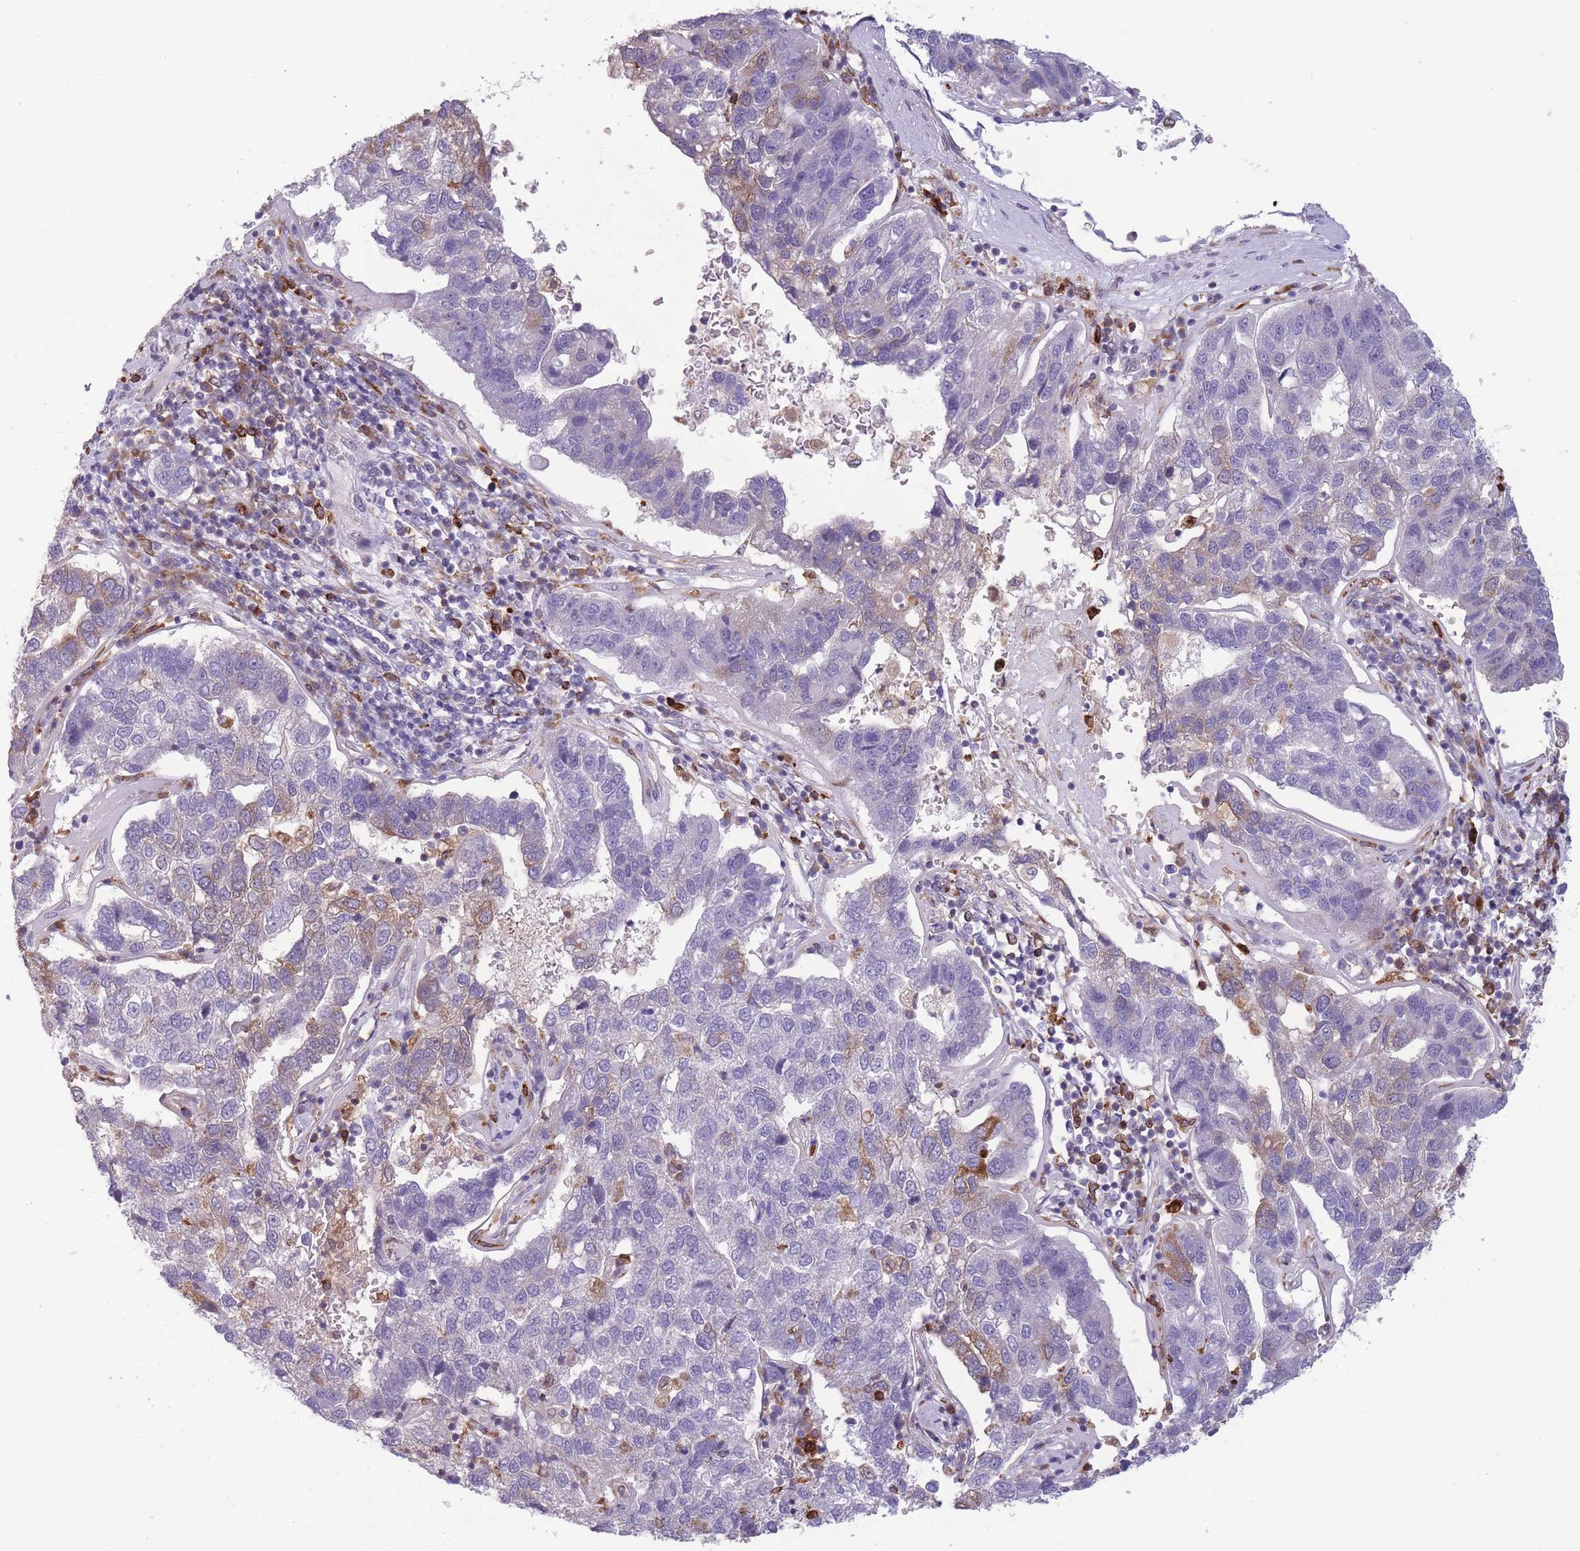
{"staining": {"intensity": "negative", "quantity": "none", "location": "none"}, "tissue": "pancreatic cancer", "cell_type": "Tumor cells", "image_type": "cancer", "snomed": [{"axis": "morphology", "description": "Adenocarcinoma, NOS"}, {"axis": "topography", "description": "Pancreas"}], "caption": "Tumor cells show no significant expression in pancreatic cancer (adenocarcinoma).", "gene": "TMEM121", "patient": {"sex": "female", "age": 61}}